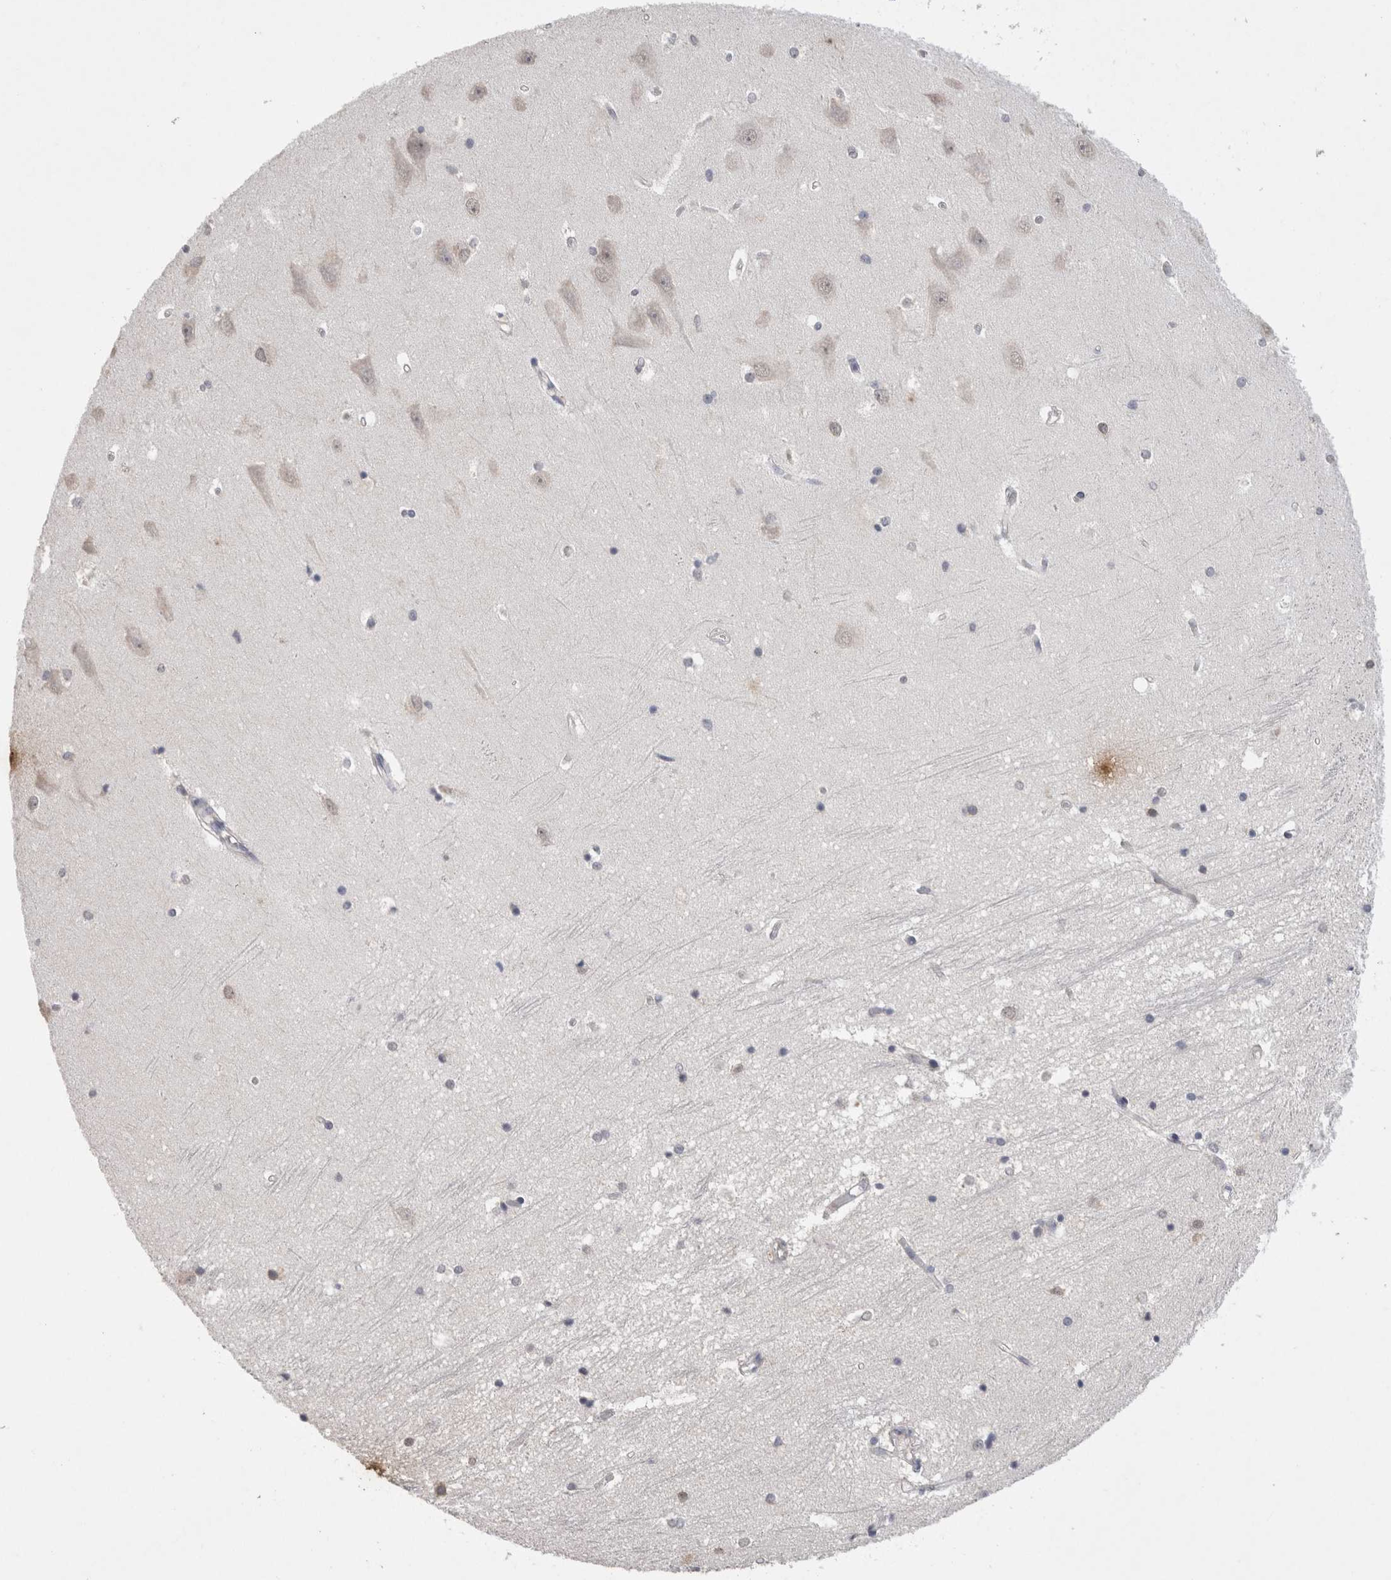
{"staining": {"intensity": "negative", "quantity": "none", "location": "none"}, "tissue": "hippocampus", "cell_type": "Glial cells", "image_type": "normal", "snomed": [{"axis": "morphology", "description": "Normal tissue, NOS"}, {"axis": "topography", "description": "Hippocampus"}], "caption": "There is no significant positivity in glial cells of hippocampus. (DAB immunohistochemistry (IHC) with hematoxylin counter stain).", "gene": "CDH13", "patient": {"sex": "male", "age": 45}}